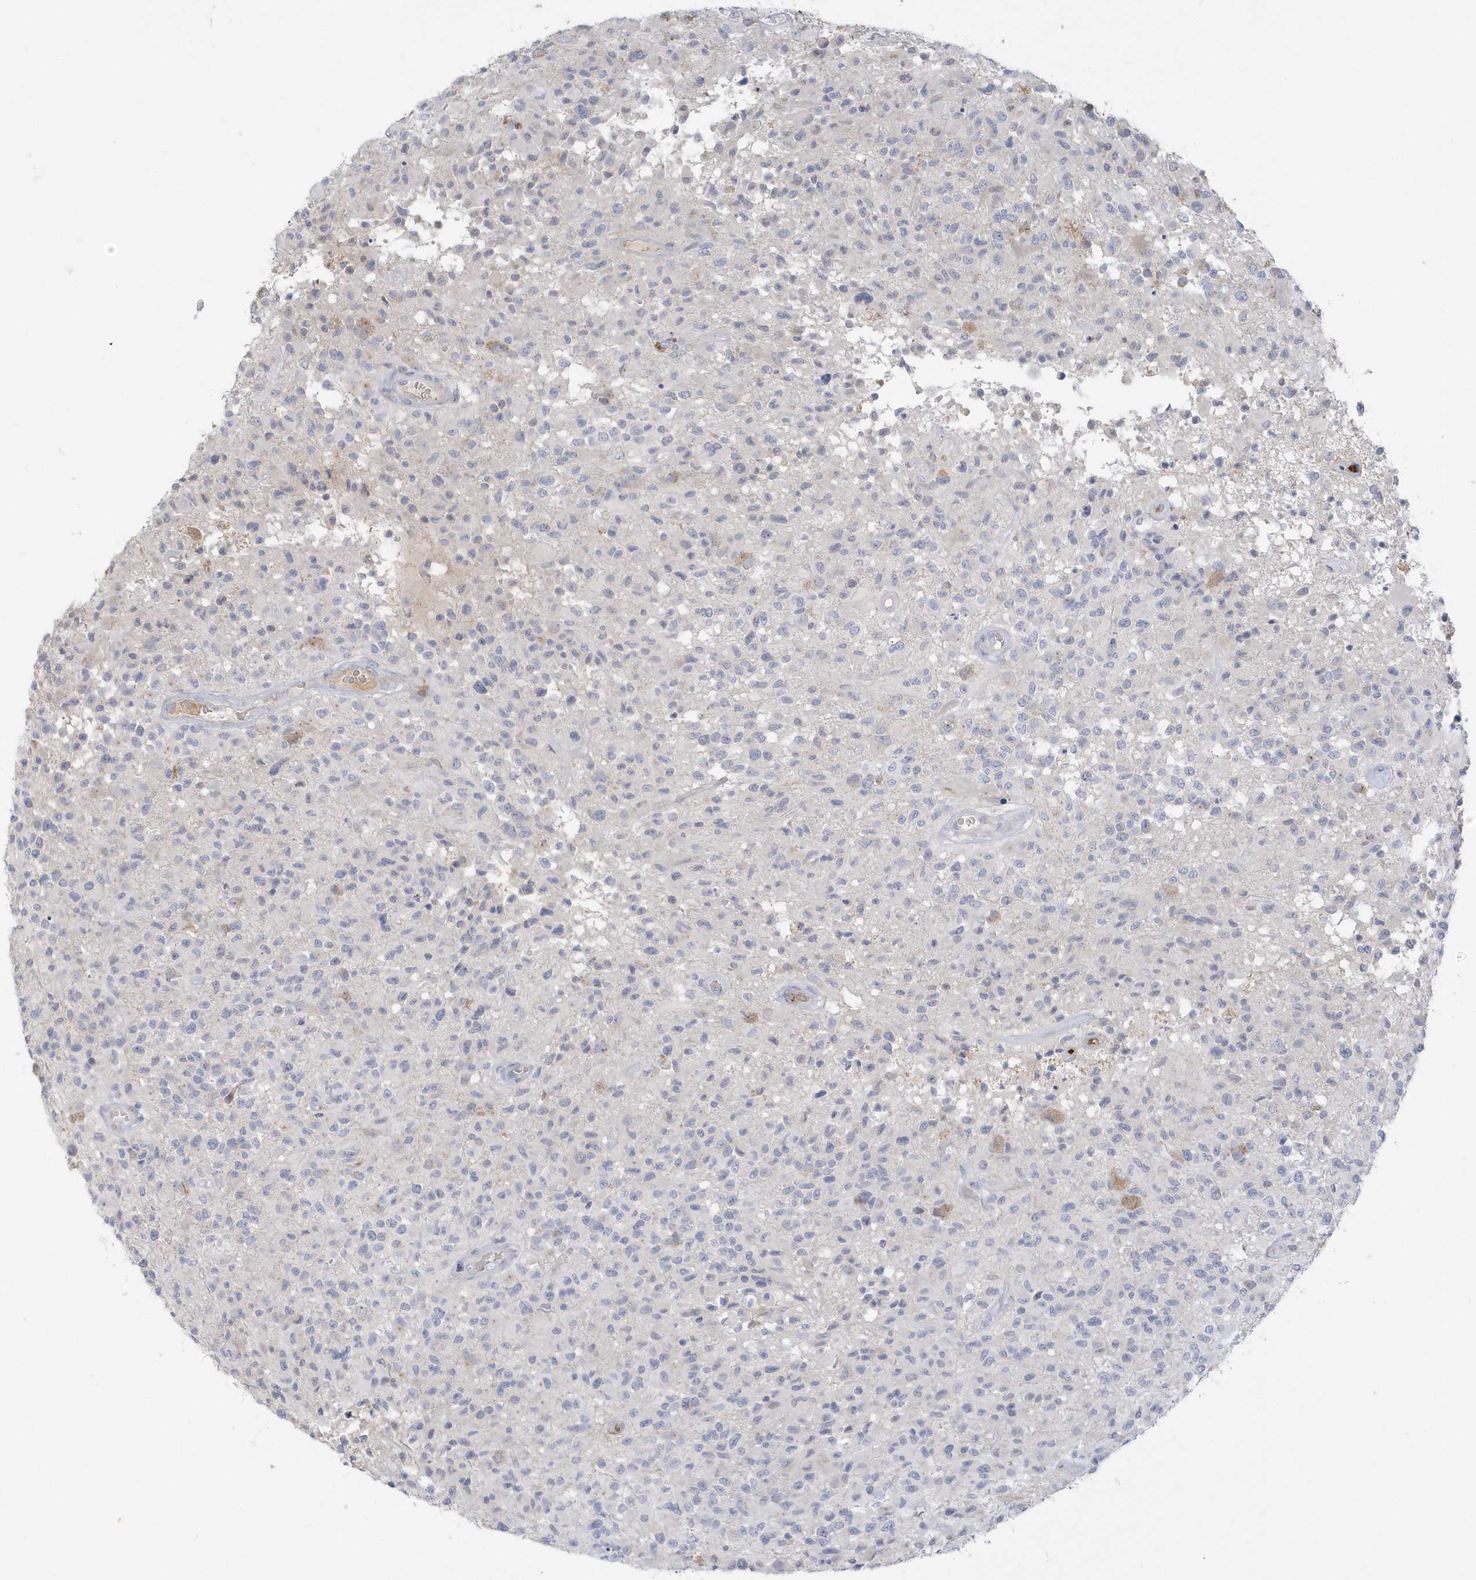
{"staining": {"intensity": "negative", "quantity": "none", "location": "none"}, "tissue": "glioma", "cell_type": "Tumor cells", "image_type": "cancer", "snomed": [{"axis": "morphology", "description": "Glioma, malignant, High grade"}, {"axis": "morphology", "description": "Glioblastoma, NOS"}, {"axis": "topography", "description": "Brain"}], "caption": "Tumor cells show no significant protein positivity in high-grade glioma (malignant).", "gene": "SEMA3D", "patient": {"sex": "male", "age": 60}}